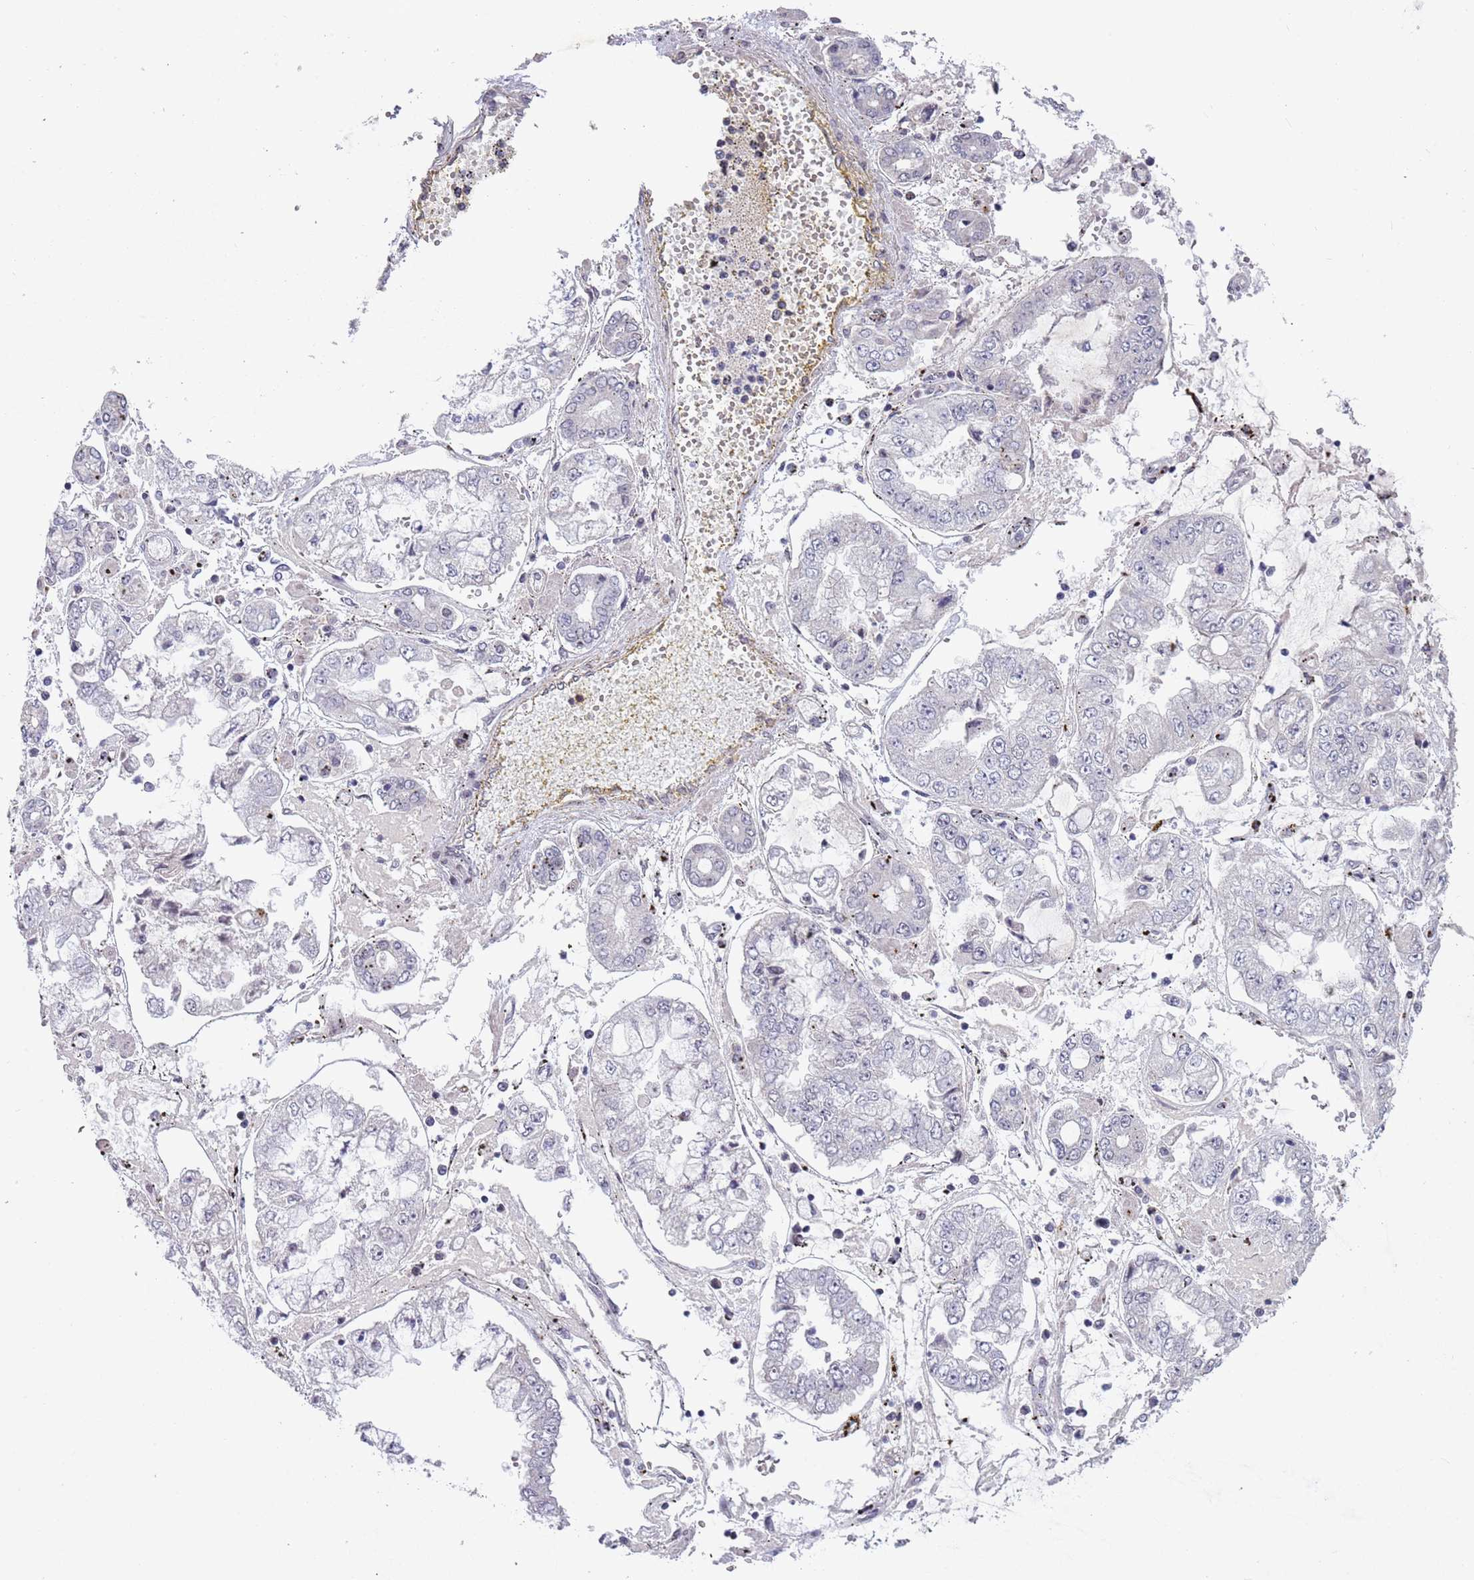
{"staining": {"intensity": "negative", "quantity": "none", "location": "none"}, "tissue": "stomach cancer", "cell_type": "Tumor cells", "image_type": "cancer", "snomed": [{"axis": "morphology", "description": "Adenocarcinoma, NOS"}, {"axis": "topography", "description": "Stomach"}], "caption": "Micrograph shows no significant protein positivity in tumor cells of adenocarcinoma (stomach). (Stains: DAB immunohistochemistry with hematoxylin counter stain, Microscopy: brightfield microscopy at high magnification).", "gene": "CIZ1", "patient": {"sex": "male", "age": 76}}